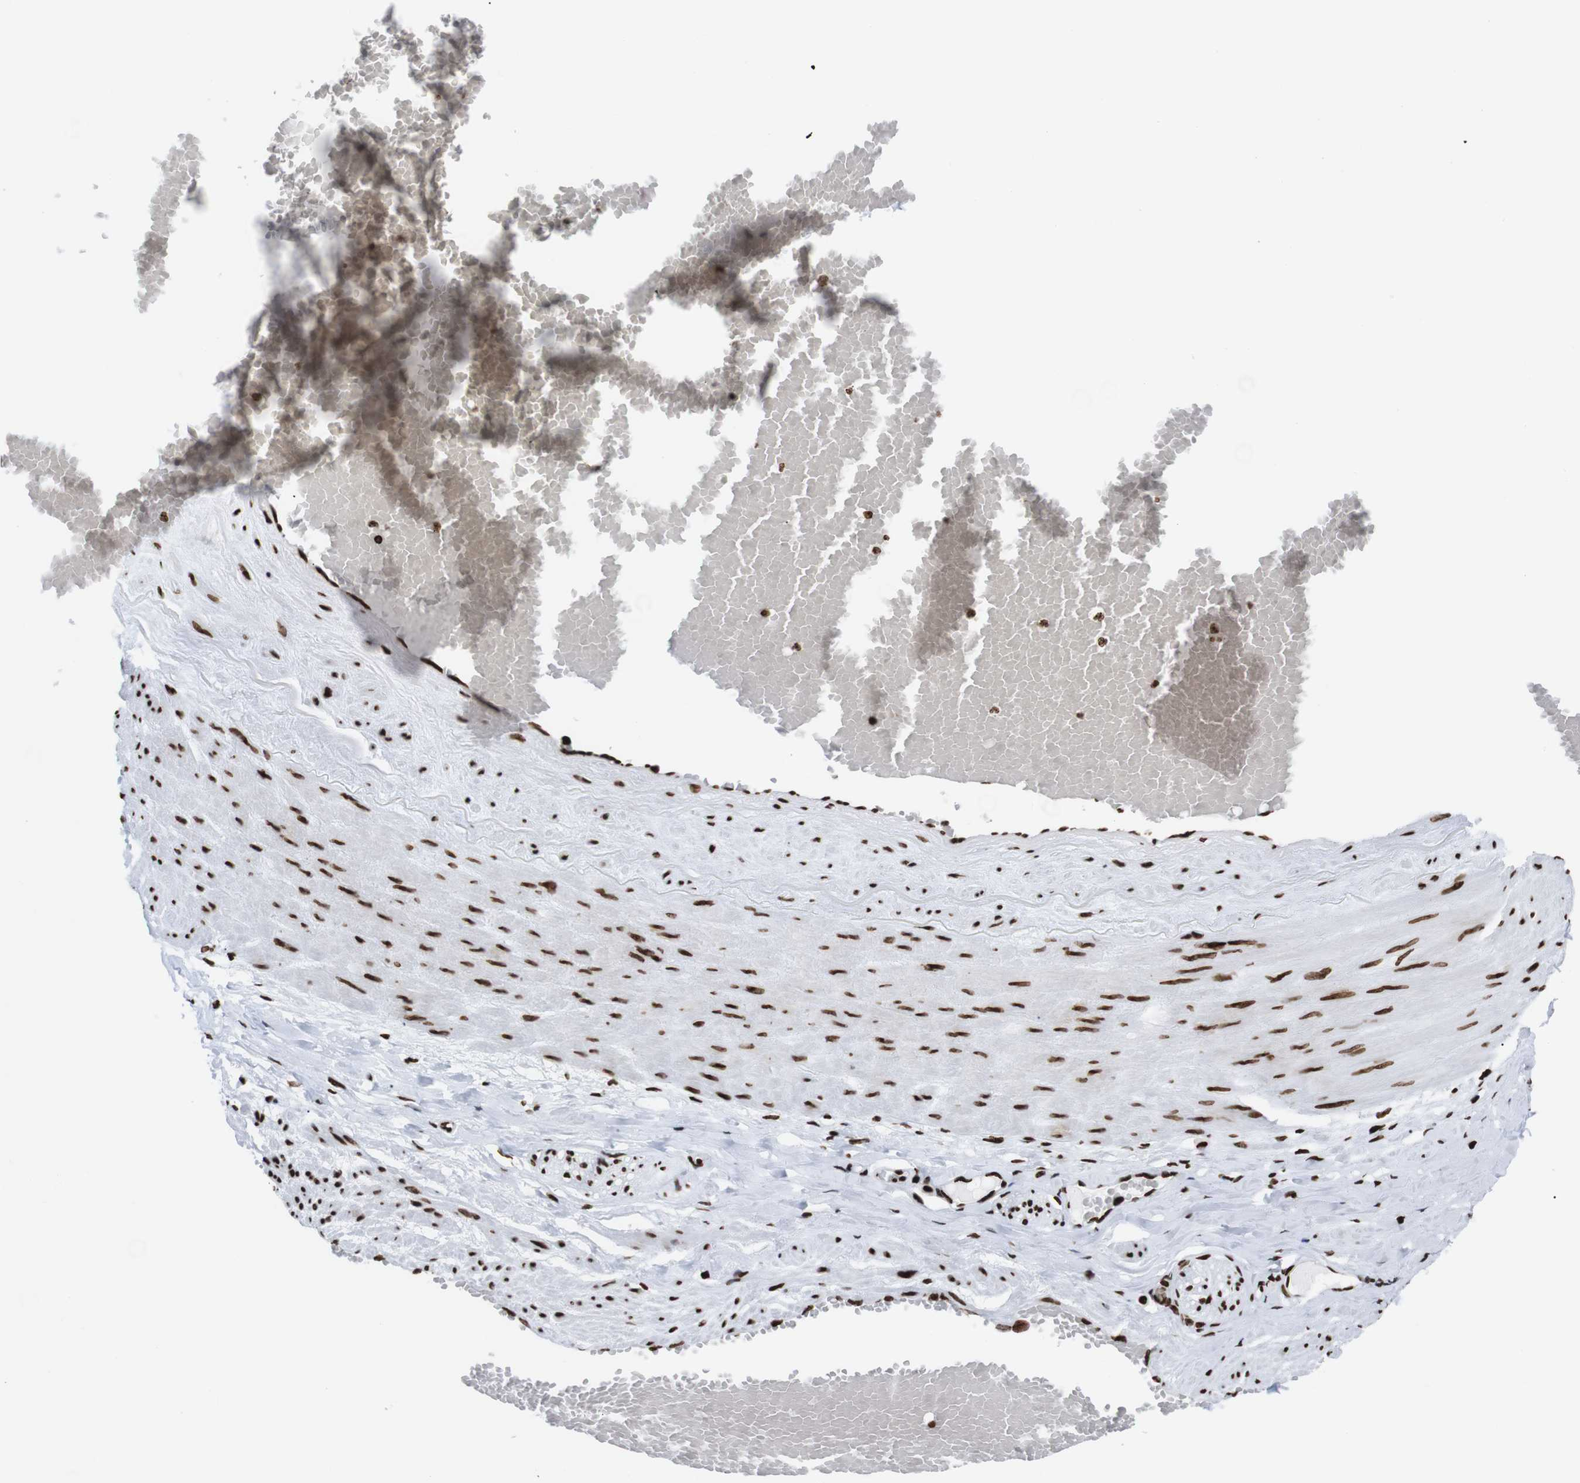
{"staining": {"intensity": "strong", "quantity": ">75%", "location": "nuclear"}, "tissue": "adipose tissue", "cell_type": "Adipocytes", "image_type": "normal", "snomed": [{"axis": "morphology", "description": "Normal tissue, NOS"}, {"axis": "topography", "description": "Soft tissue"}, {"axis": "topography", "description": "Vascular tissue"}], "caption": "An image of adipose tissue stained for a protein demonstrates strong nuclear brown staining in adipocytes. (DAB IHC with brightfield microscopy, high magnification).", "gene": "H1", "patient": {"sex": "female", "age": 35}}